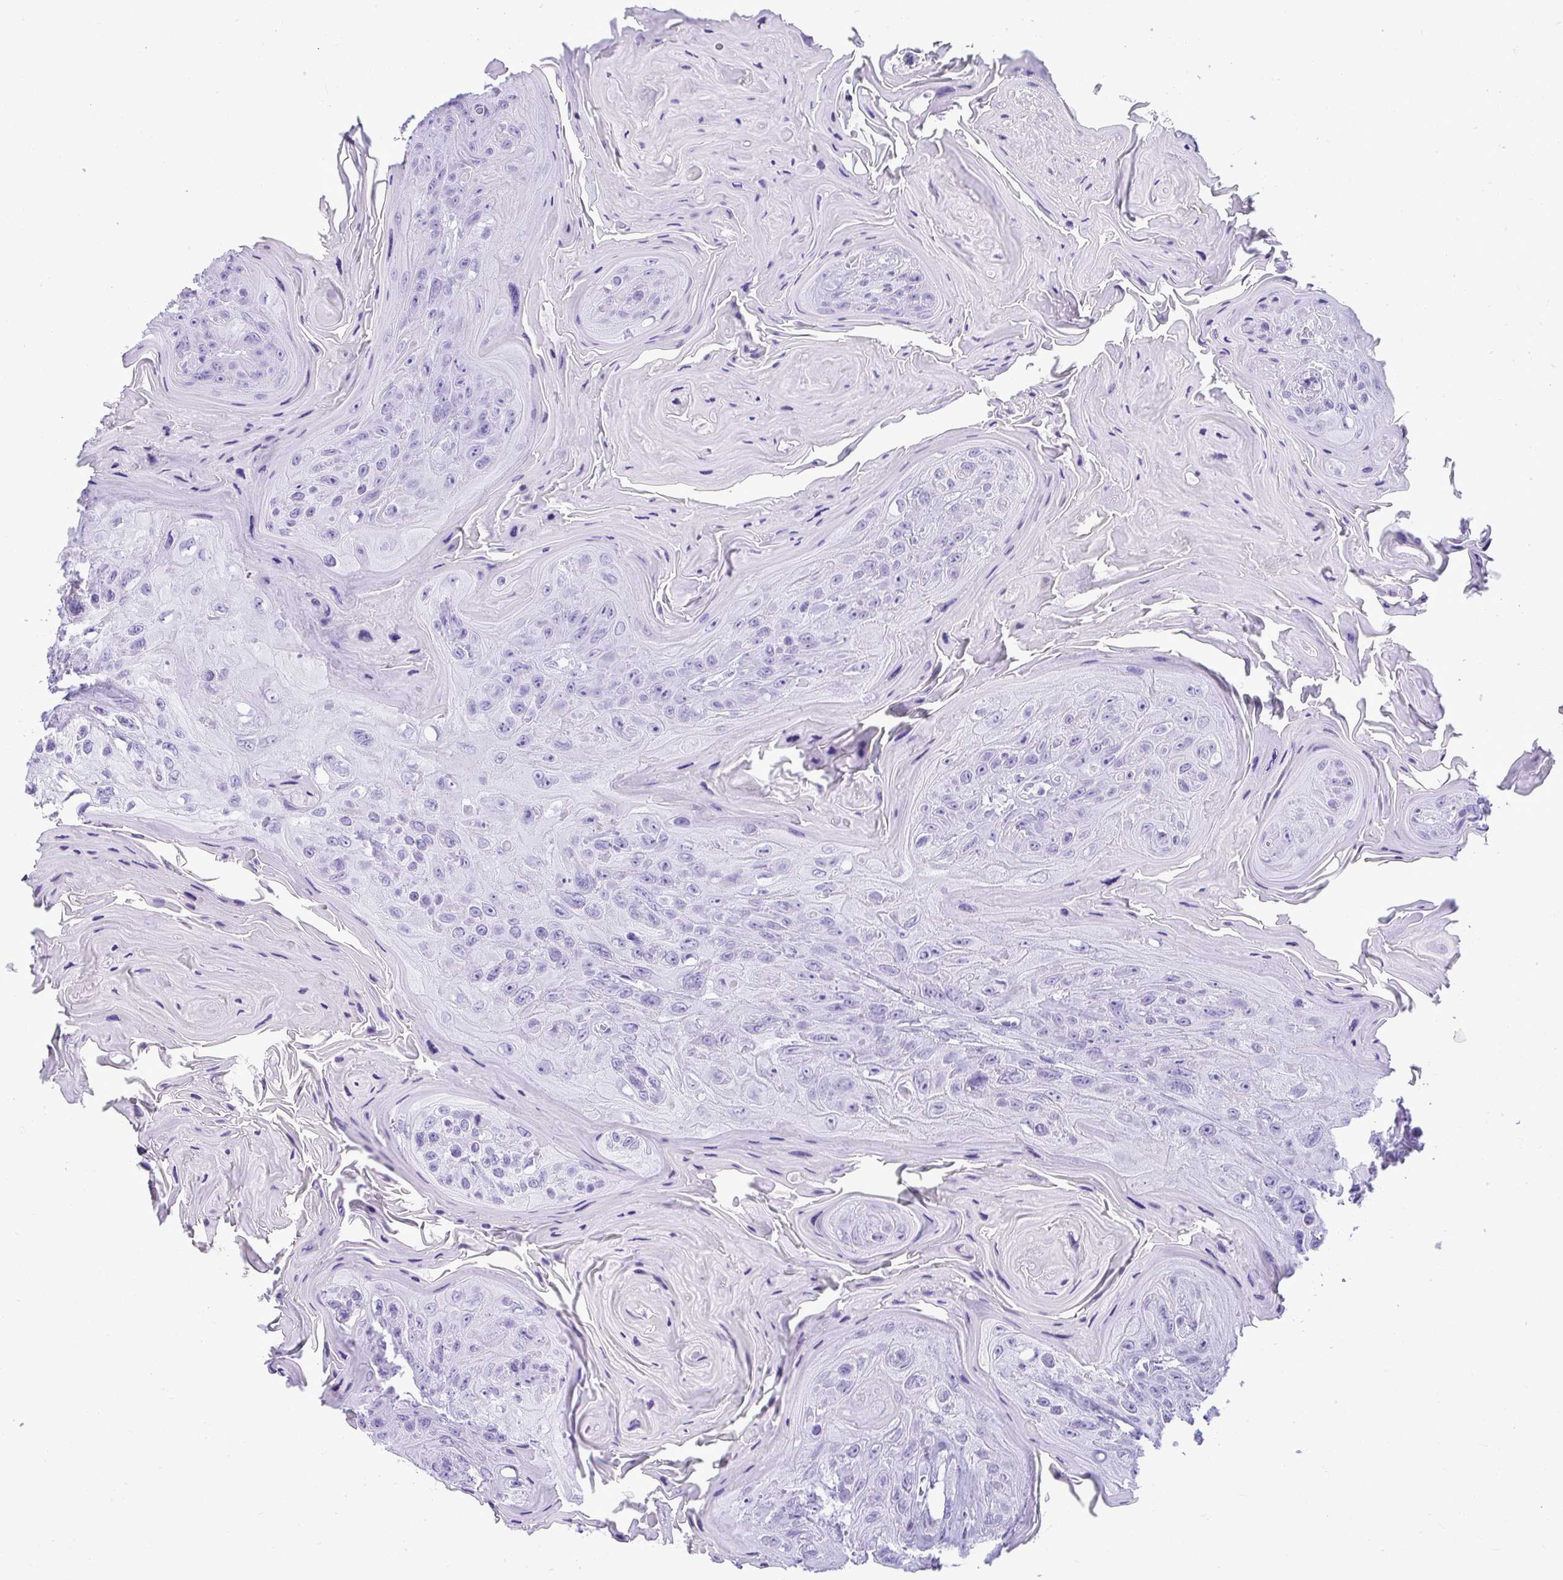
{"staining": {"intensity": "negative", "quantity": "none", "location": "none"}, "tissue": "head and neck cancer", "cell_type": "Tumor cells", "image_type": "cancer", "snomed": [{"axis": "morphology", "description": "Squamous cell carcinoma, NOS"}, {"axis": "topography", "description": "Head-Neck"}], "caption": "Head and neck cancer was stained to show a protein in brown. There is no significant staining in tumor cells.", "gene": "CLGN", "patient": {"sex": "female", "age": 59}}